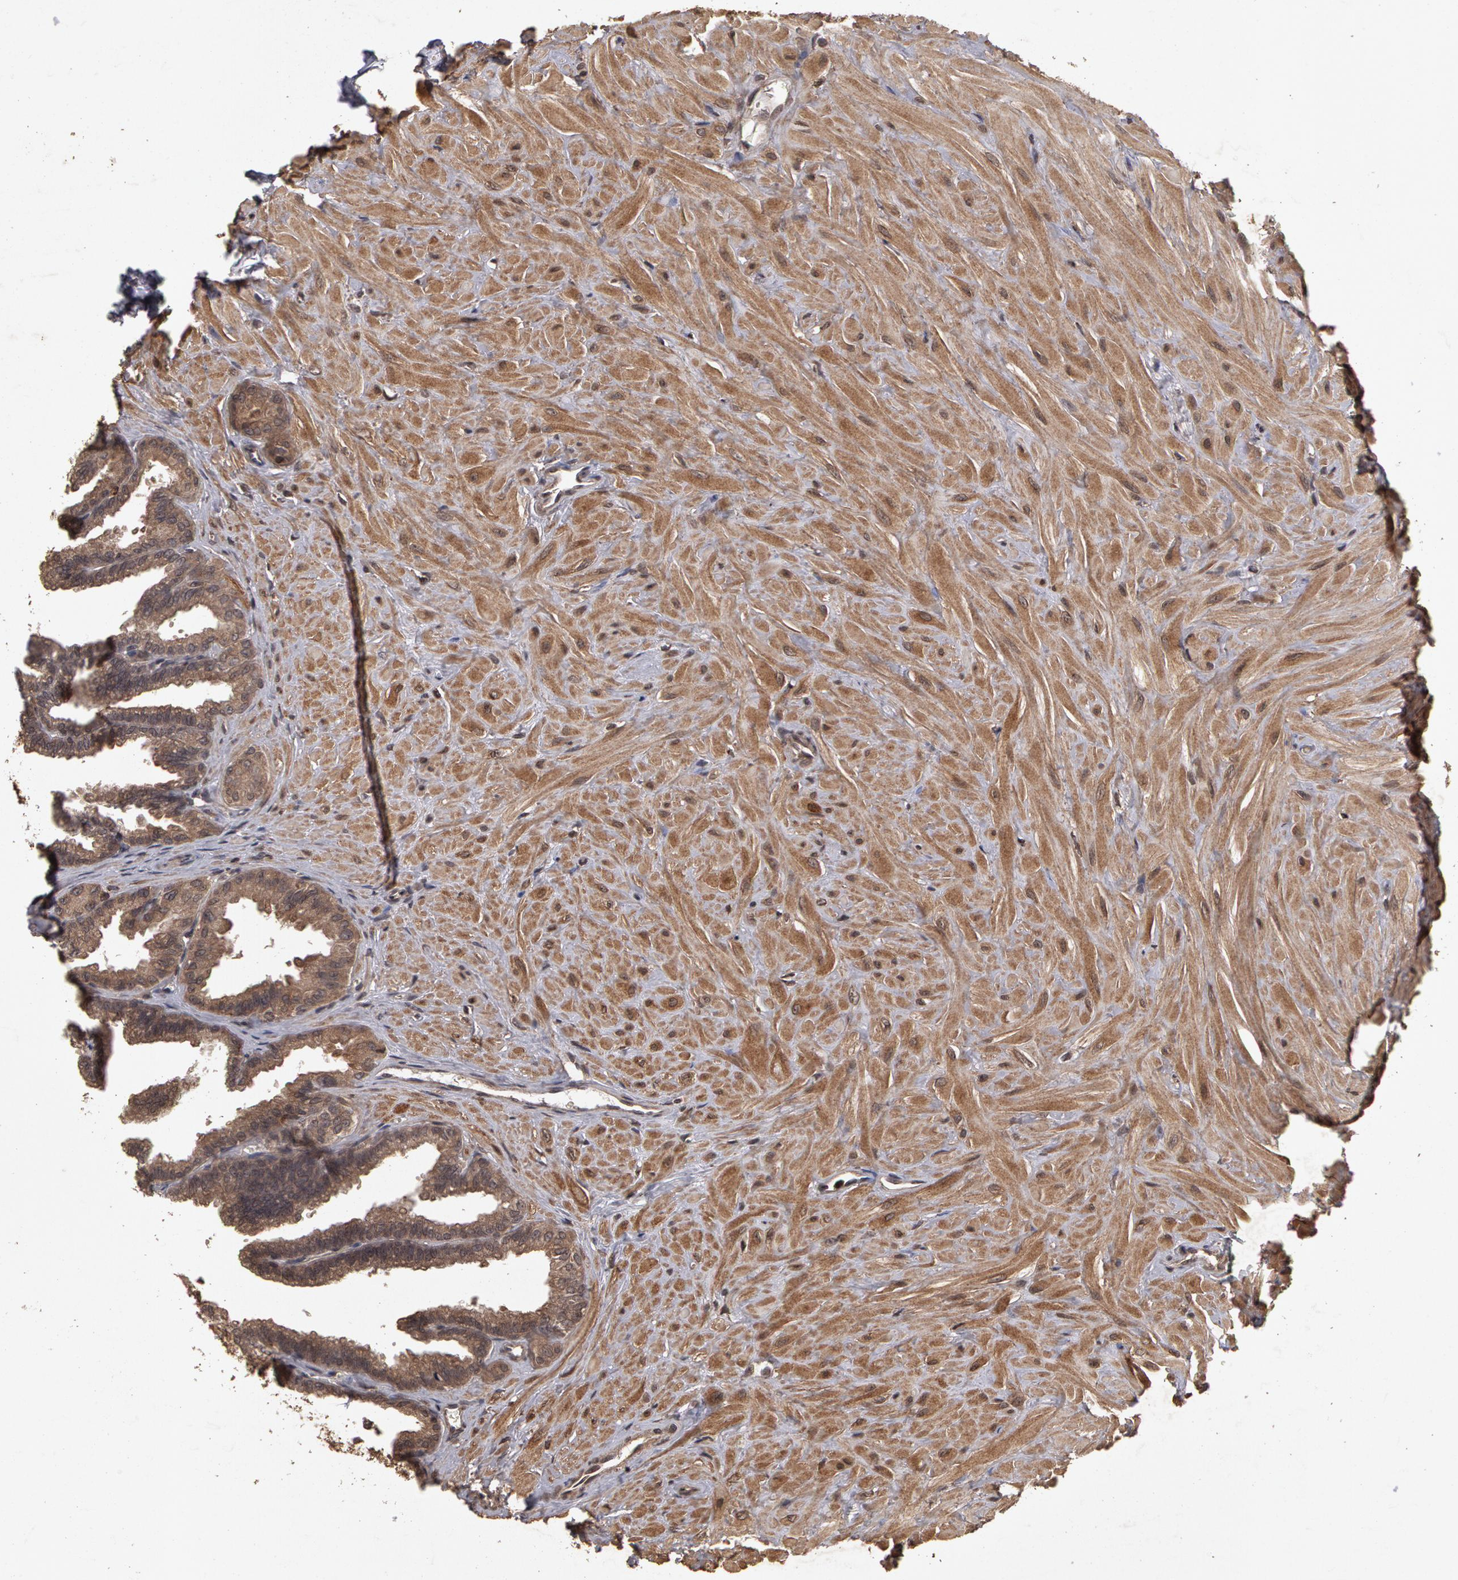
{"staining": {"intensity": "weak", "quantity": ">75%", "location": "cytoplasmic/membranous"}, "tissue": "seminal vesicle", "cell_type": "Glandular cells", "image_type": "normal", "snomed": [{"axis": "morphology", "description": "Normal tissue, NOS"}, {"axis": "topography", "description": "Seminal veicle"}], "caption": "Immunohistochemical staining of normal seminal vesicle displays >75% levels of weak cytoplasmic/membranous protein expression in approximately >75% of glandular cells.", "gene": "CALR", "patient": {"sex": "male", "age": 26}}